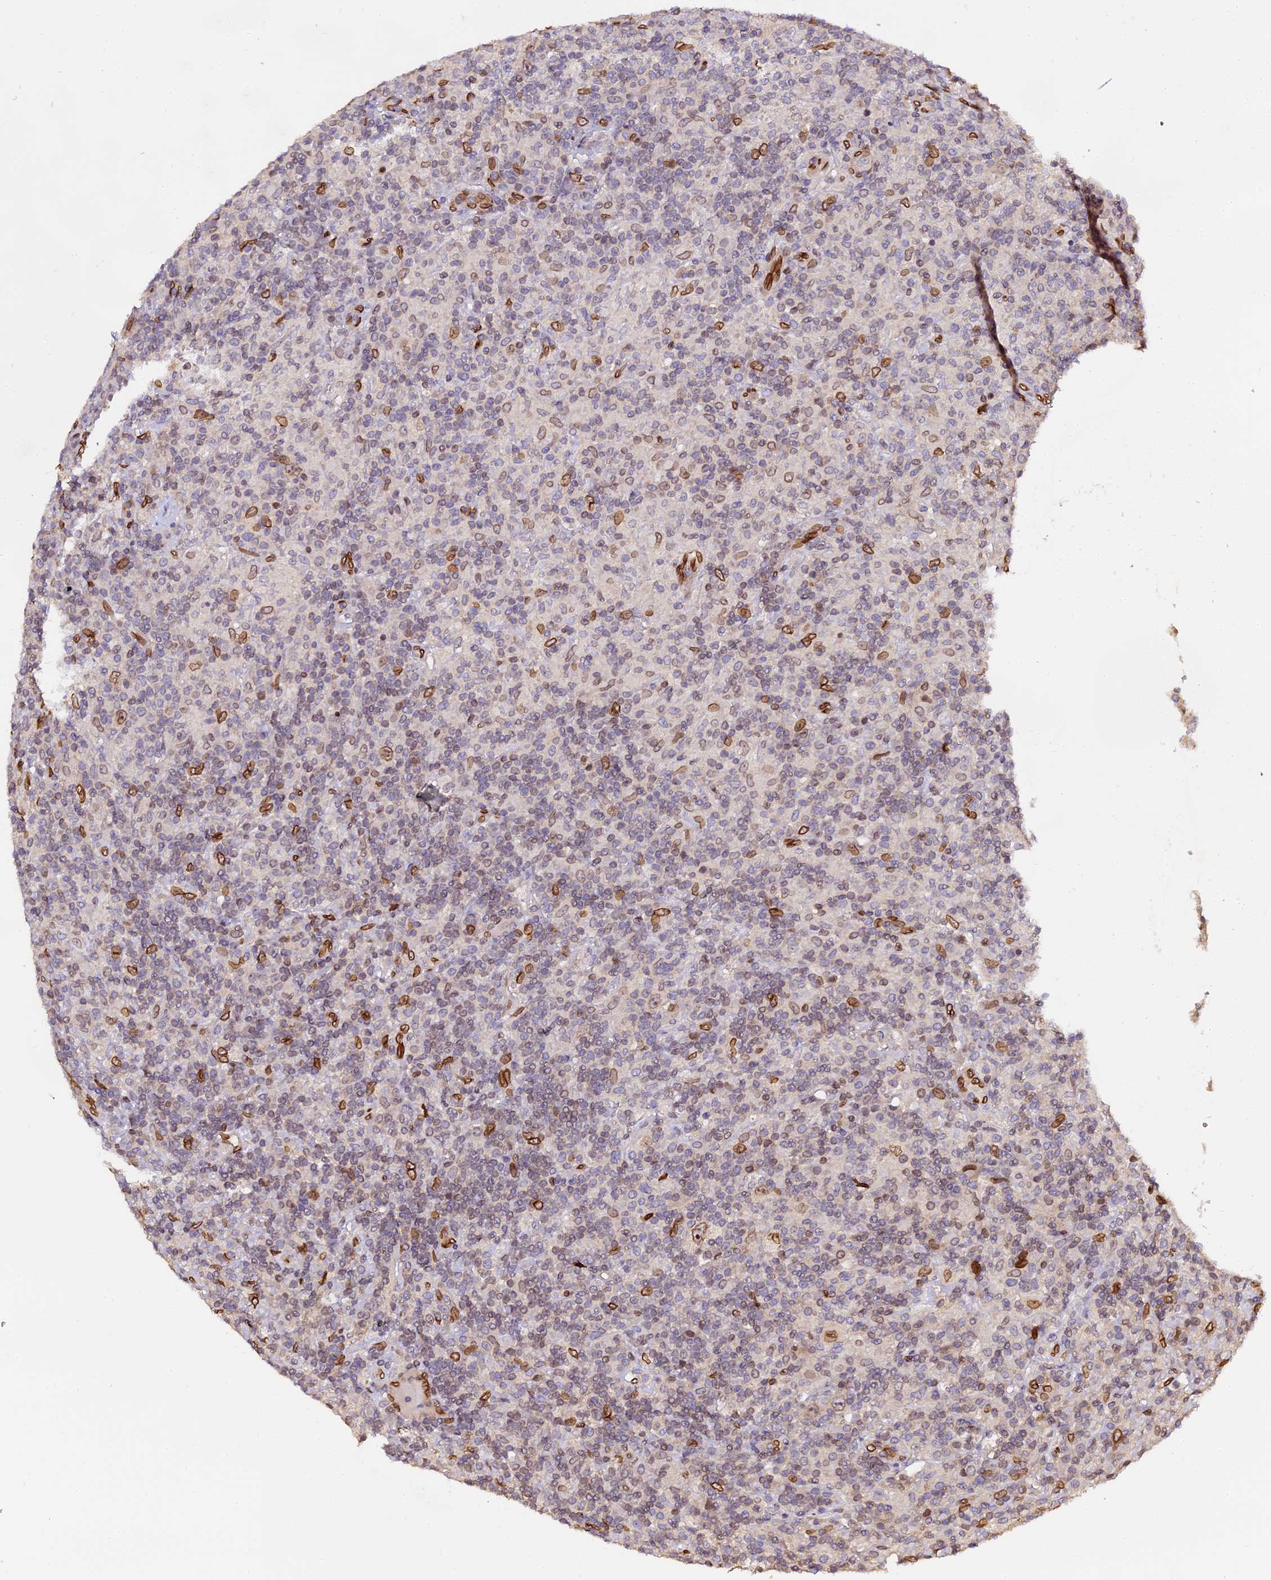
{"staining": {"intensity": "moderate", "quantity": "25%-75%", "location": "cytoplasmic/membranous,nuclear"}, "tissue": "lymphoma", "cell_type": "Tumor cells", "image_type": "cancer", "snomed": [{"axis": "morphology", "description": "Hodgkin's disease, NOS"}, {"axis": "topography", "description": "Lymph node"}], "caption": "Immunohistochemistry micrograph of human Hodgkin's disease stained for a protein (brown), which displays medium levels of moderate cytoplasmic/membranous and nuclear positivity in approximately 25%-75% of tumor cells.", "gene": "ANAPC5", "patient": {"sex": "male", "age": 70}}